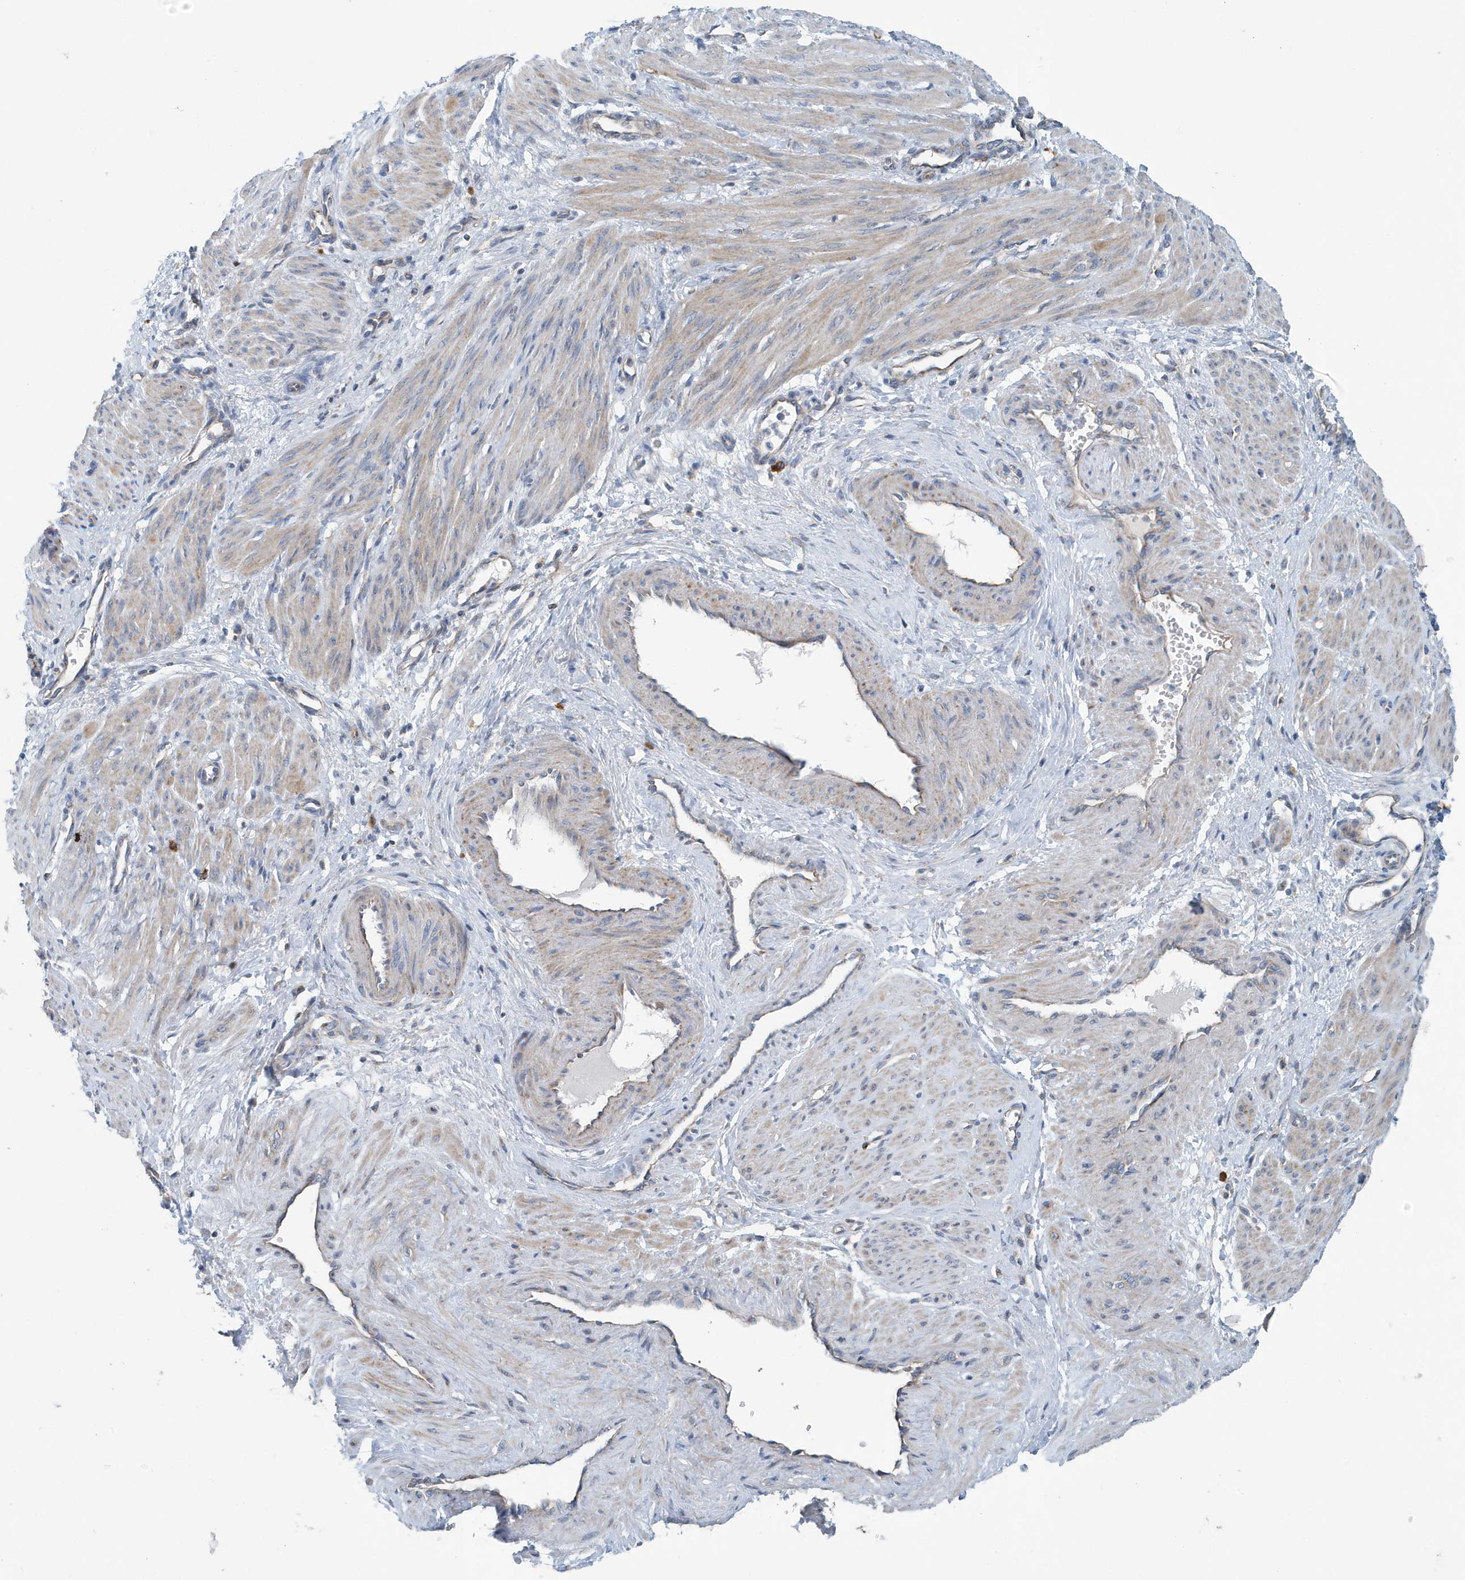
{"staining": {"intensity": "weak", "quantity": "25%-75%", "location": "cytoplasmic/membranous"}, "tissue": "smooth muscle", "cell_type": "Smooth muscle cells", "image_type": "normal", "snomed": [{"axis": "morphology", "description": "Normal tissue, NOS"}, {"axis": "topography", "description": "Endometrium"}], "caption": "A low amount of weak cytoplasmic/membranous expression is identified in approximately 25%-75% of smooth muscle cells in normal smooth muscle.", "gene": "PPM1M", "patient": {"sex": "female", "age": 33}}